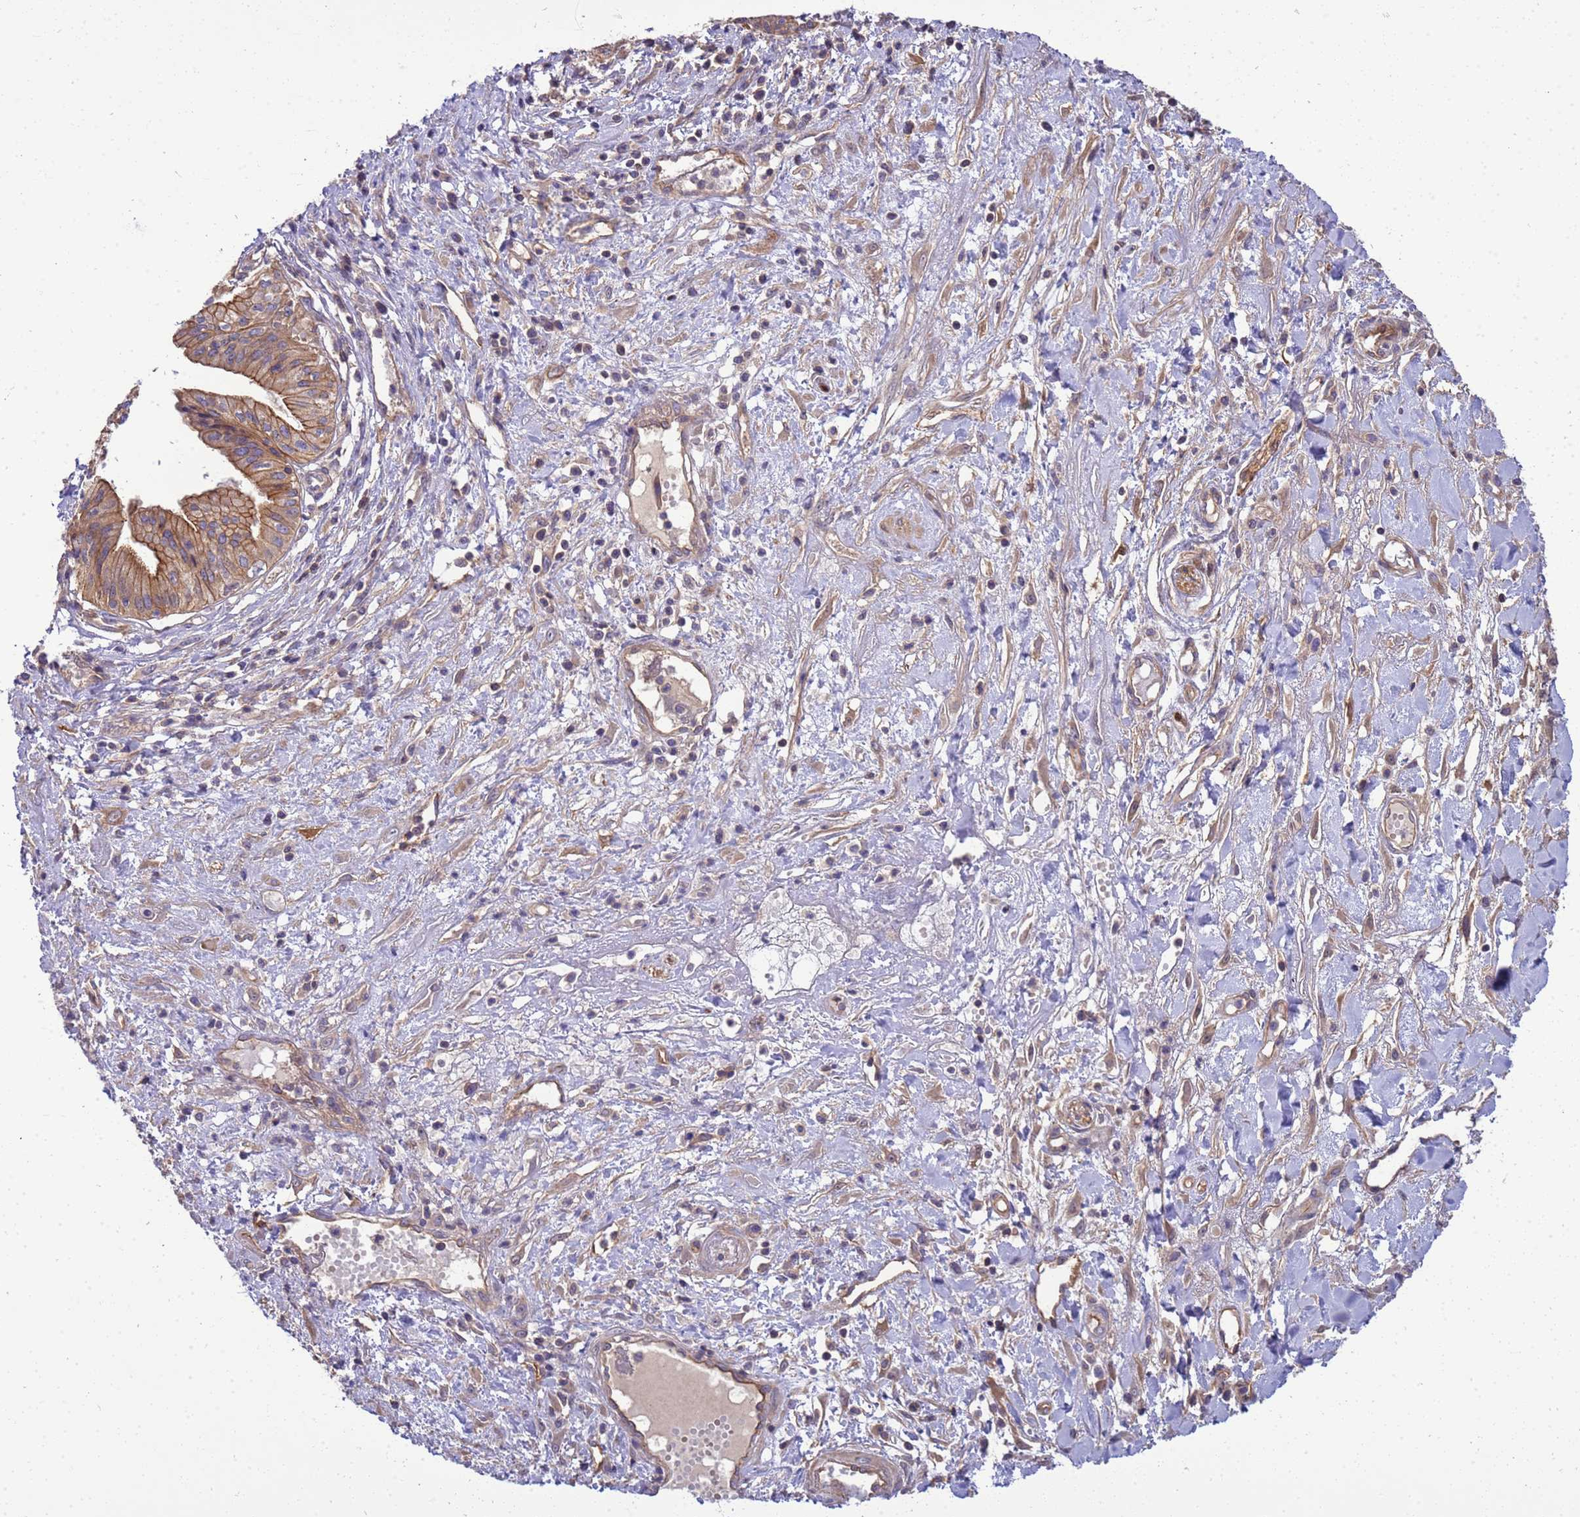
{"staining": {"intensity": "moderate", "quantity": ">75%", "location": "cytoplasmic/membranous"}, "tissue": "pancreatic cancer", "cell_type": "Tumor cells", "image_type": "cancer", "snomed": [{"axis": "morphology", "description": "Adenocarcinoma, NOS"}, {"axis": "topography", "description": "Pancreas"}], "caption": "This micrograph reveals immunohistochemistry staining of pancreatic cancer (adenocarcinoma), with medium moderate cytoplasmic/membranous expression in about >75% of tumor cells.", "gene": "SMCO3", "patient": {"sex": "female", "age": 50}}